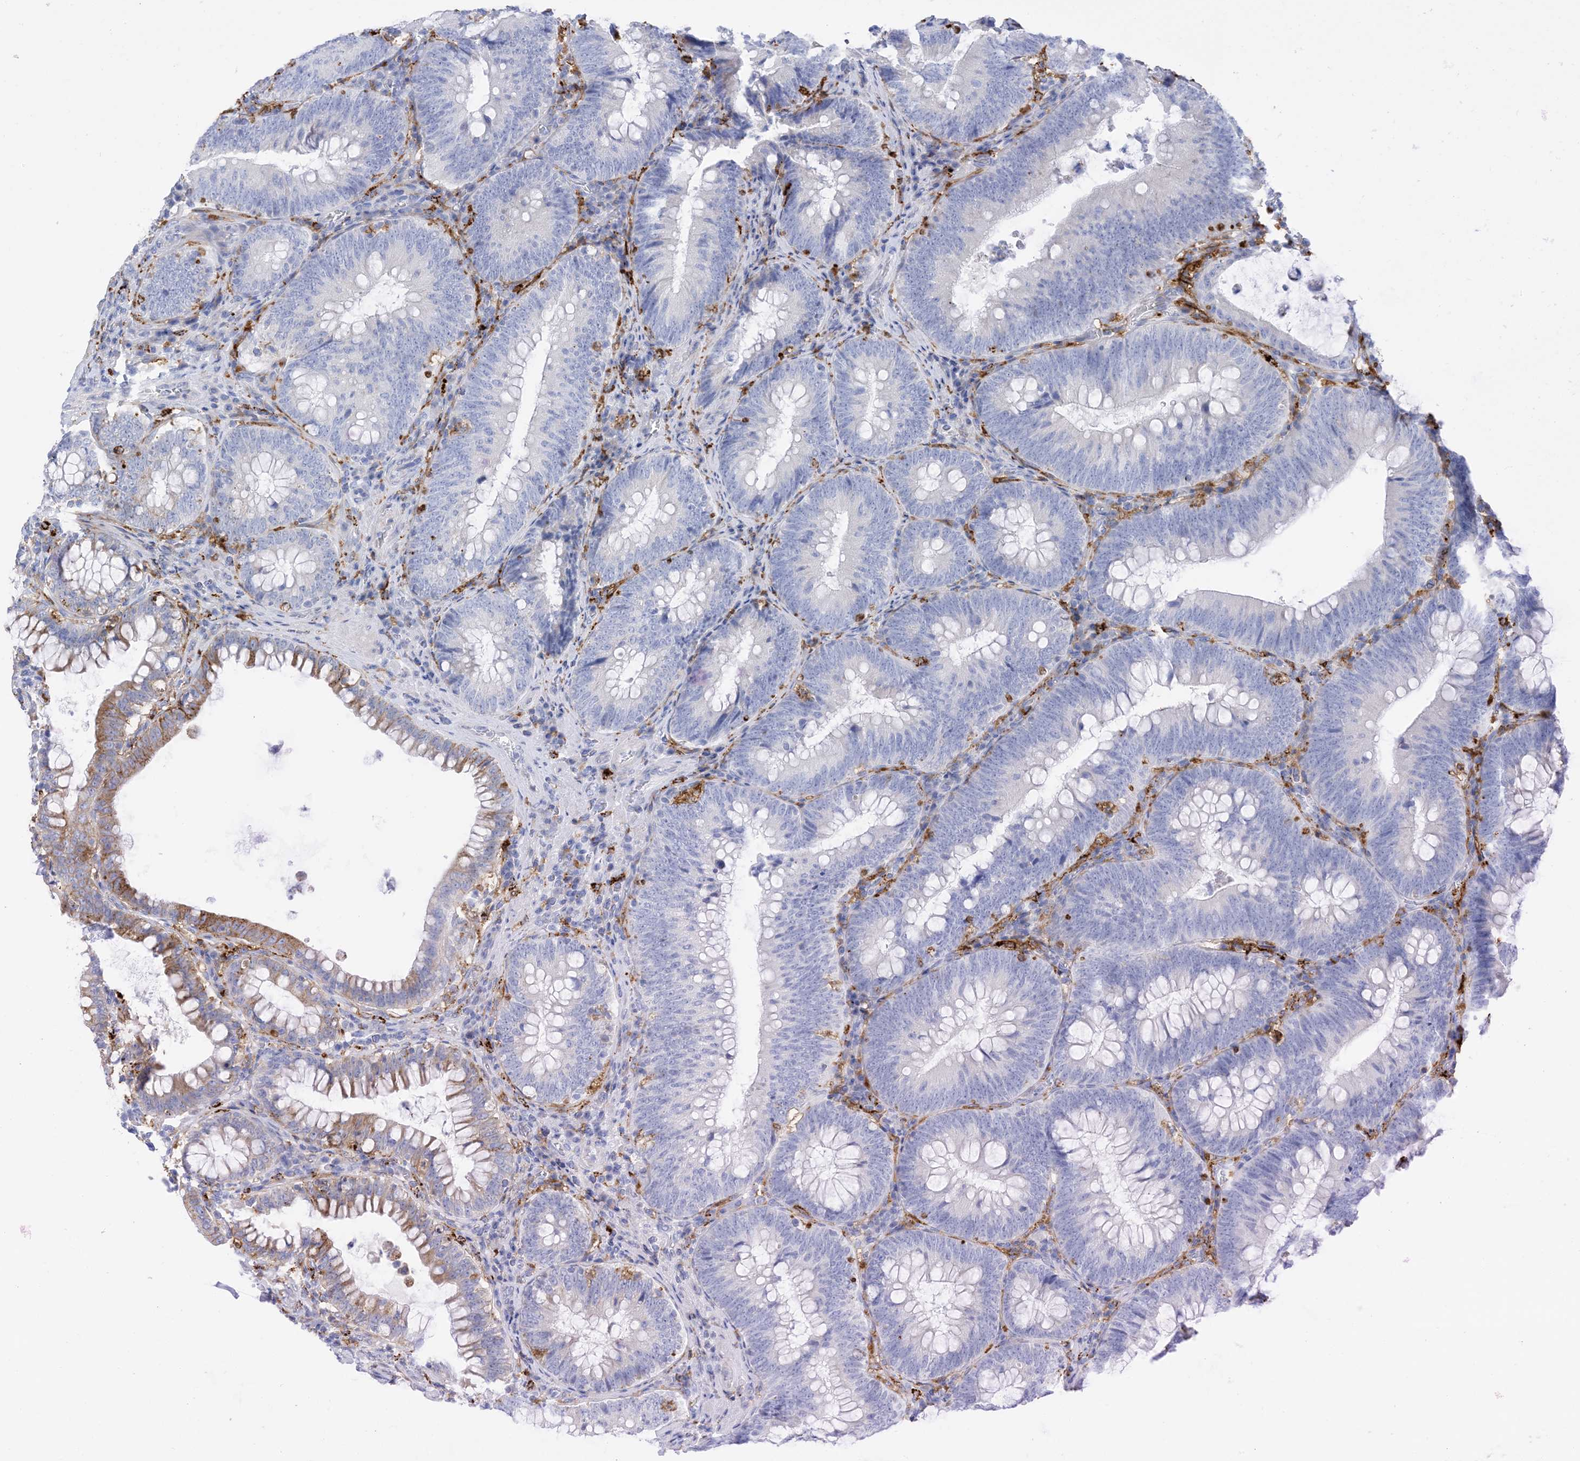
{"staining": {"intensity": "moderate", "quantity": "<25%", "location": "cytoplasmic/membranous"}, "tissue": "colorectal cancer", "cell_type": "Tumor cells", "image_type": "cancer", "snomed": [{"axis": "morphology", "description": "Normal tissue, NOS"}, {"axis": "topography", "description": "Colon"}], "caption": "Immunohistochemistry (IHC) (DAB (3,3'-diaminobenzidine)) staining of colorectal cancer reveals moderate cytoplasmic/membranous protein positivity in about <25% of tumor cells.", "gene": "DPH3", "patient": {"sex": "female", "age": 82}}